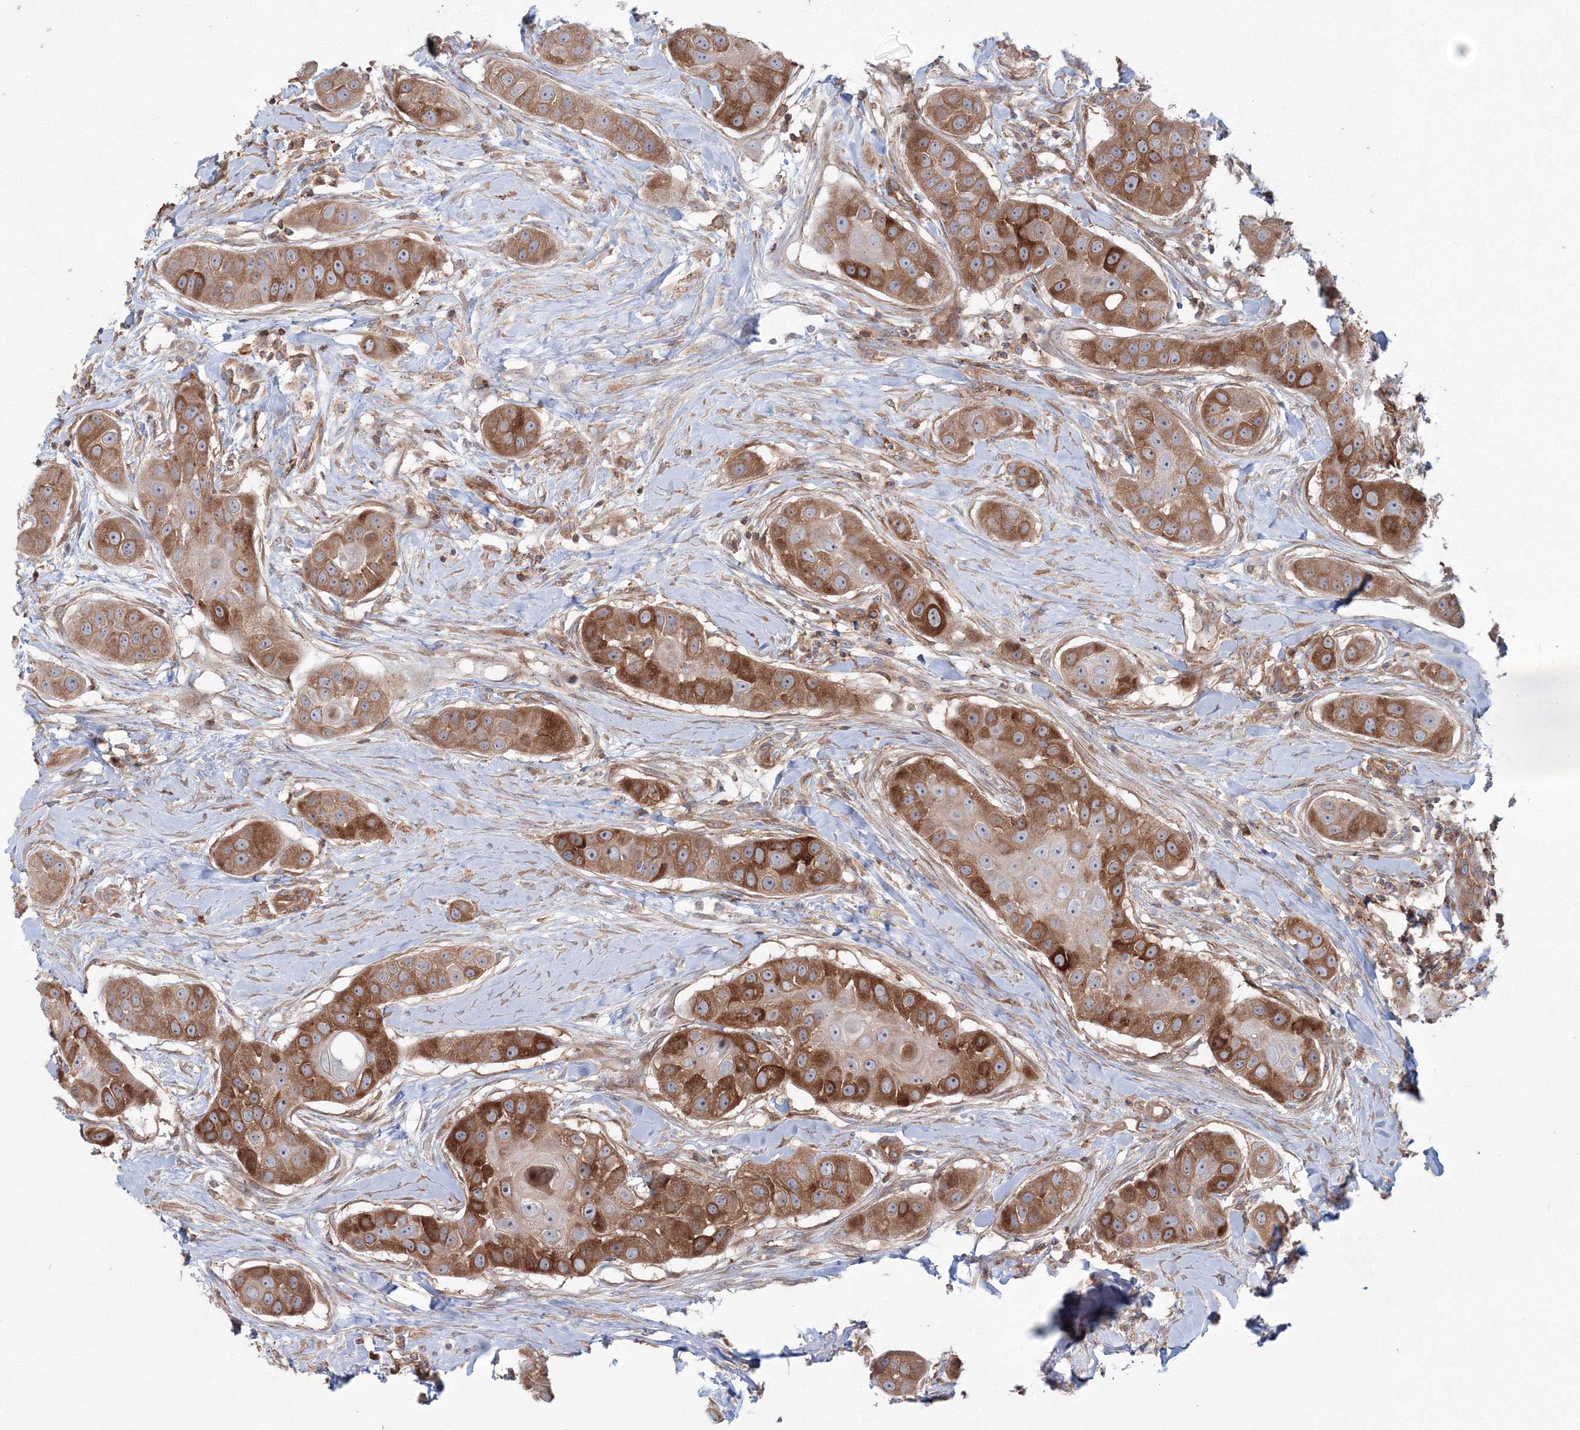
{"staining": {"intensity": "moderate", "quantity": ">75%", "location": "cytoplasmic/membranous"}, "tissue": "head and neck cancer", "cell_type": "Tumor cells", "image_type": "cancer", "snomed": [{"axis": "morphology", "description": "Normal tissue, NOS"}, {"axis": "morphology", "description": "Squamous cell carcinoma, NOS"}, {"axis": "topography", "description": "Skeletal muscle"}, {"axis": "topography", "description": "Head-Neck"}], "caption": "Head and neck cancer was stained to show a protein in brown. There is medium levels of moderate cytoplasmic/membranous expression in approximately >75% of tumor cells.", "gene": "SH3PXD2A", "patient": {"sex": "male", "age": 51}}